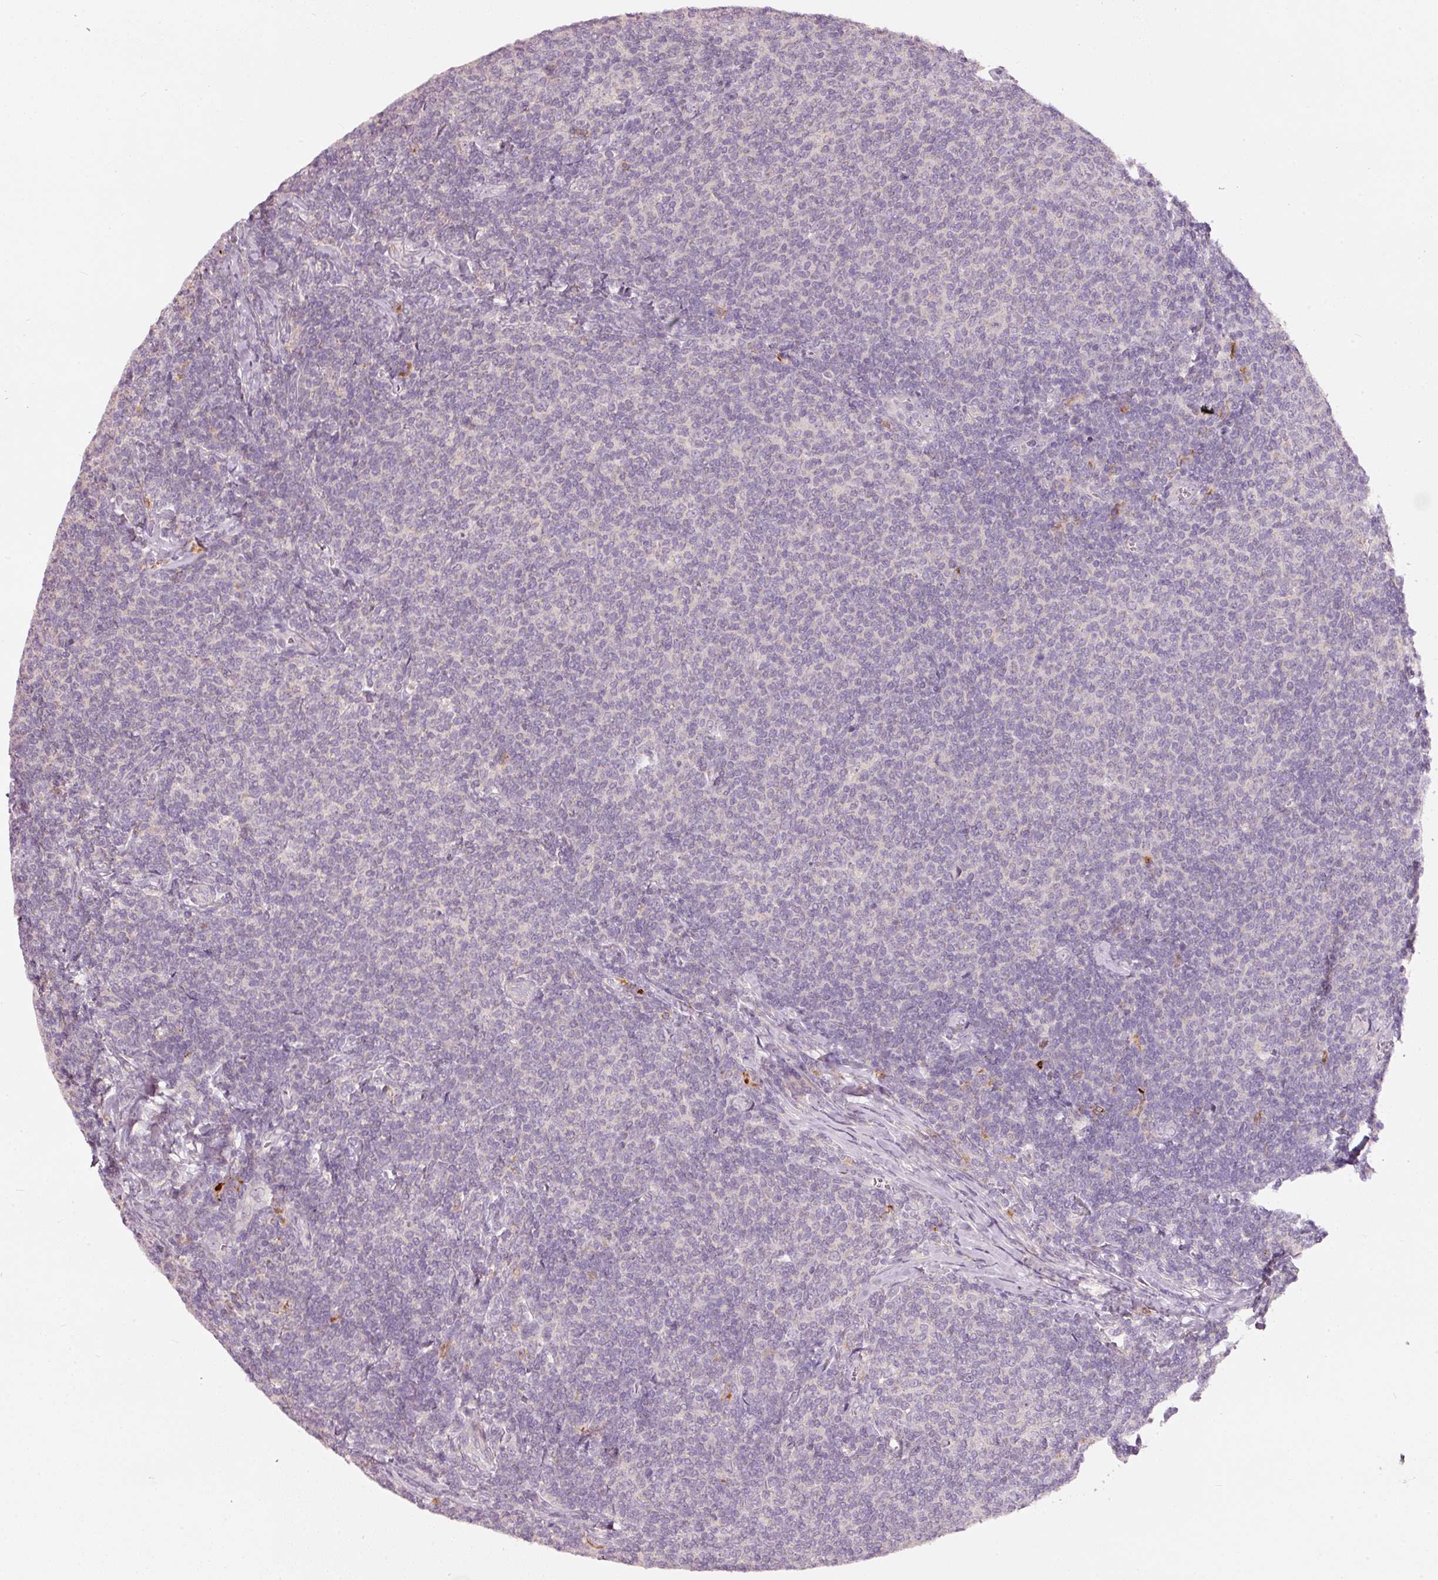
{"staining": {"intensity": "negative", "quantity": "none", "location": "none"}, "tissue": "lymphoma", "cell_type": "Tumor cells", "image_type": "cancer", "snomed": [{"axis": "morphology", "description": "Malignant lymphoma, non-Hodgkin's type, Low grade"}, {"axis": "topography", "description": "Lymph node"}], "caption": "Tumor cells show no significant expression in low-grade malignant lymphoma, non-Hodgkin's type.", "gene": "KLHL21", "patient": {"sex": "male", "age": 52}}